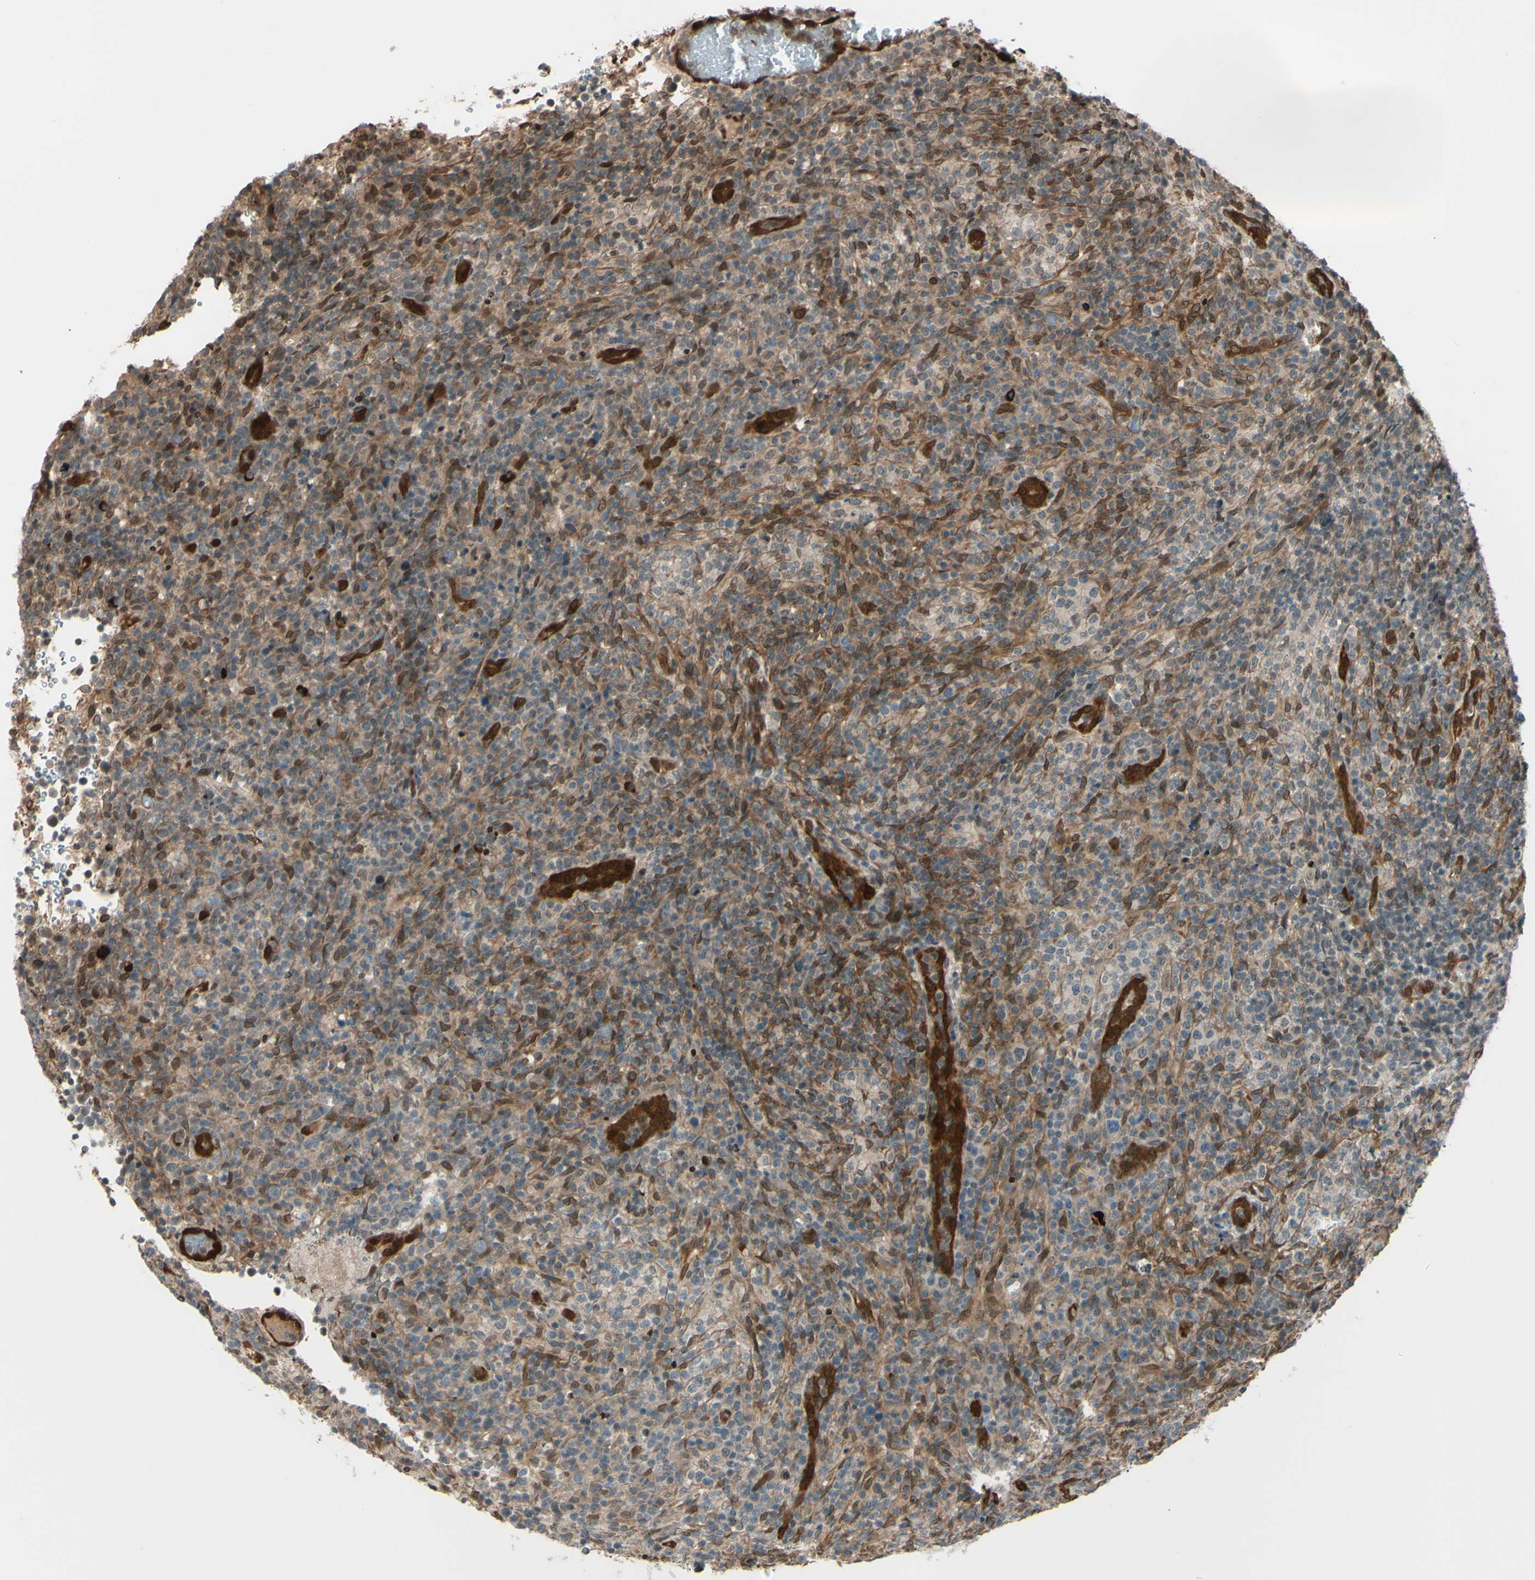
{"staining": {"intensity": "moderate", "quantity": "25%-75%", "location": "nuclear"}, "tissue": "lymphoma", "cell_type": "Tumor cells", "image_type": "cancer", "snomed": [{"axis": "morphology", "description": "Malignant lymphoma, non-Hodgkin's type, High grade"}, {"axis": "topography", "description": "Lymph node"}], "caption": "Malignant lymphoma, non-Hodgkin's type (high-grade) tissue reveals moderate nuclear staining in about 25%-75% of tumor cells, visualized by immunohistochemistry.", "gene": "MLF2", "patient": {"sex": "female", "age": 76}}